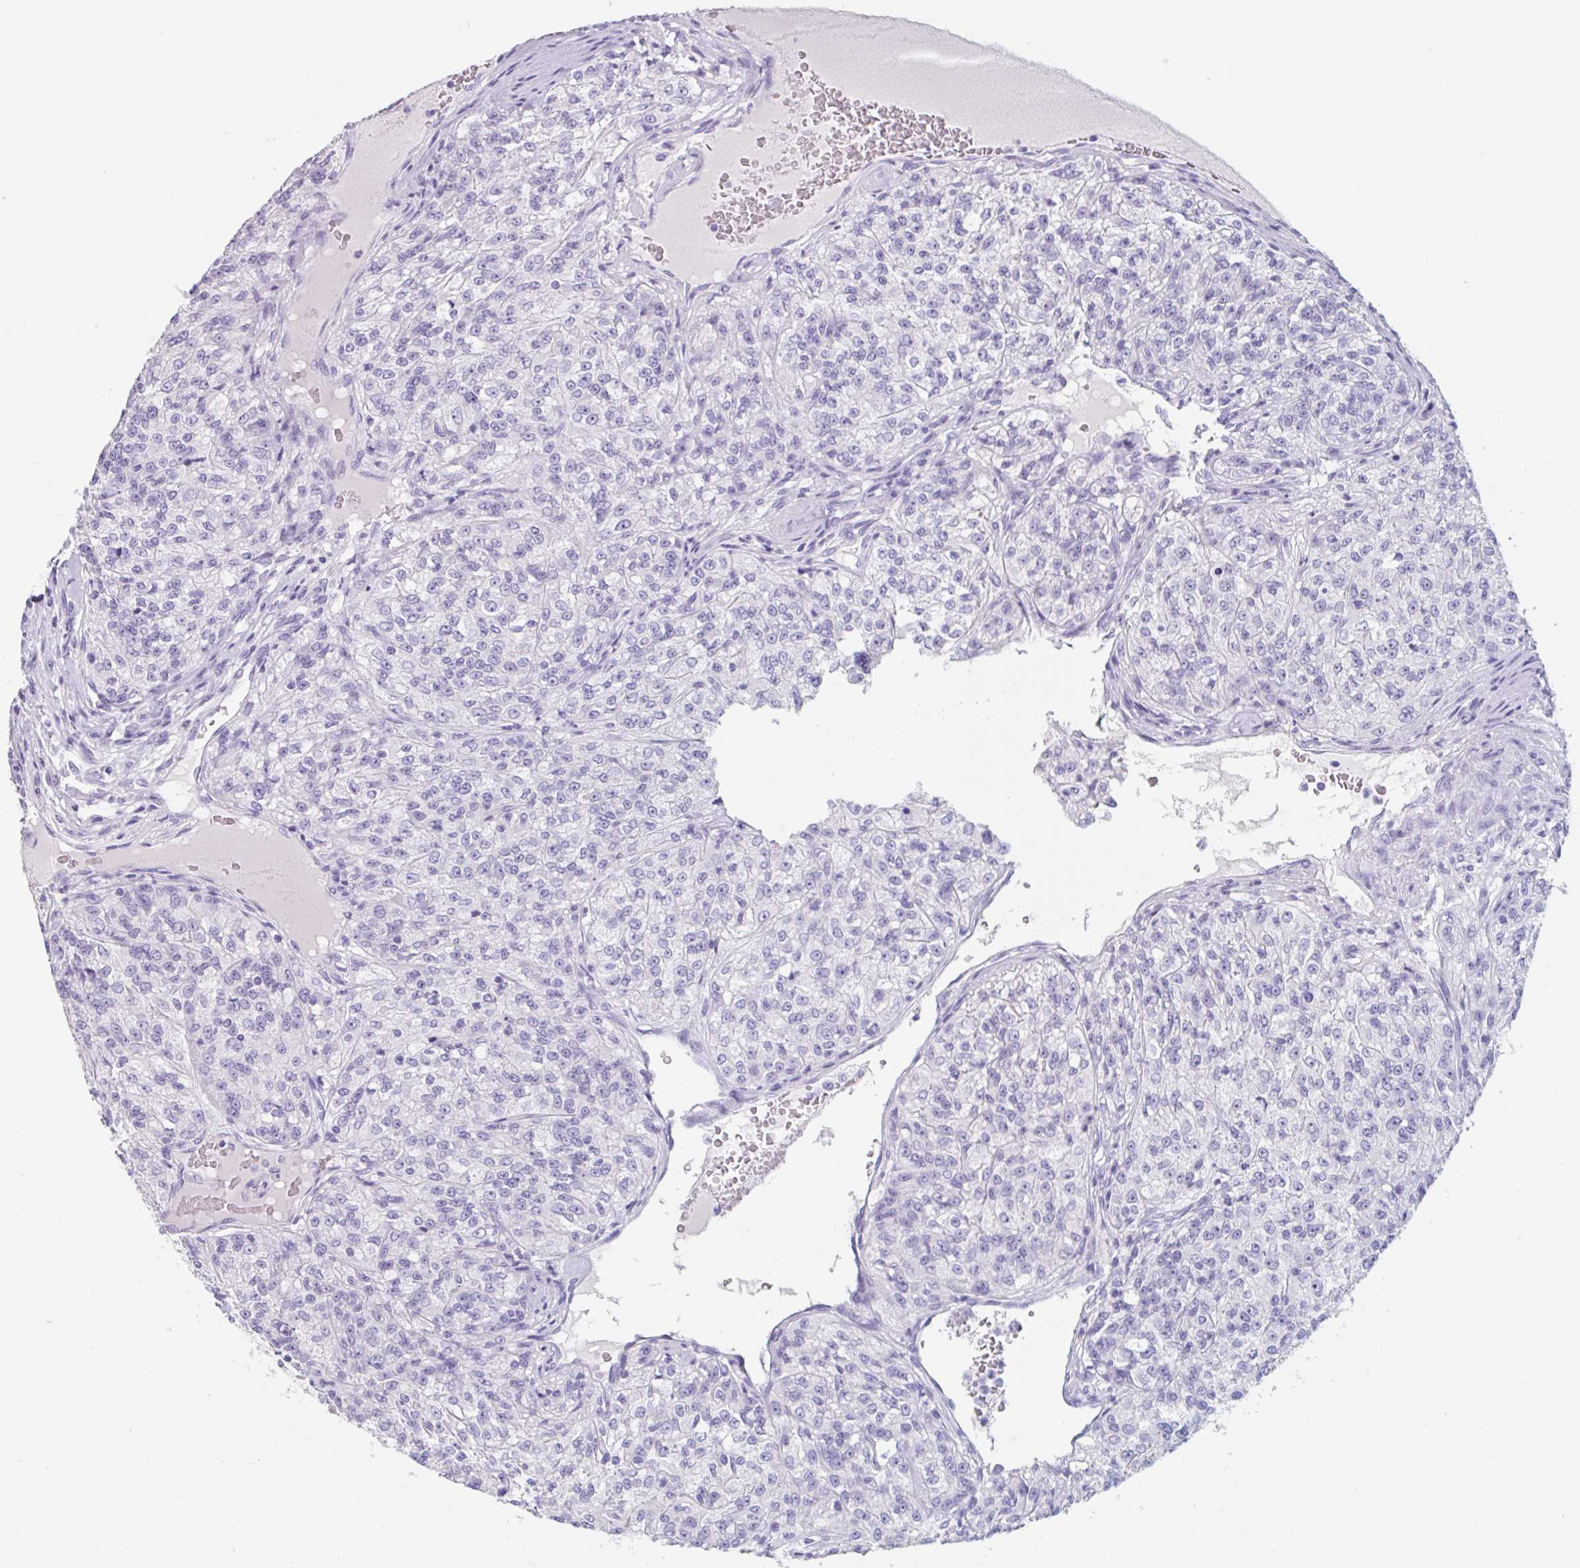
{"staining": {"intensity": "negative", "quantity": "none", "location": "none"}, "tissue": "renal cancer", "cell_type": "Tumor cells", "image_type": "cancer", "snomed": [{"axis": "morphology", "description": "Adenocarcinoma, NOS"}, {"axis": "topography", "description": "Kidney"}], "caption": "Immunohistochemical staining of renal adenocarcinoma reveals no significant positivity in tumor cells.", "gene": "EMC4", "patient": {"sex": "female", "age": 63}}